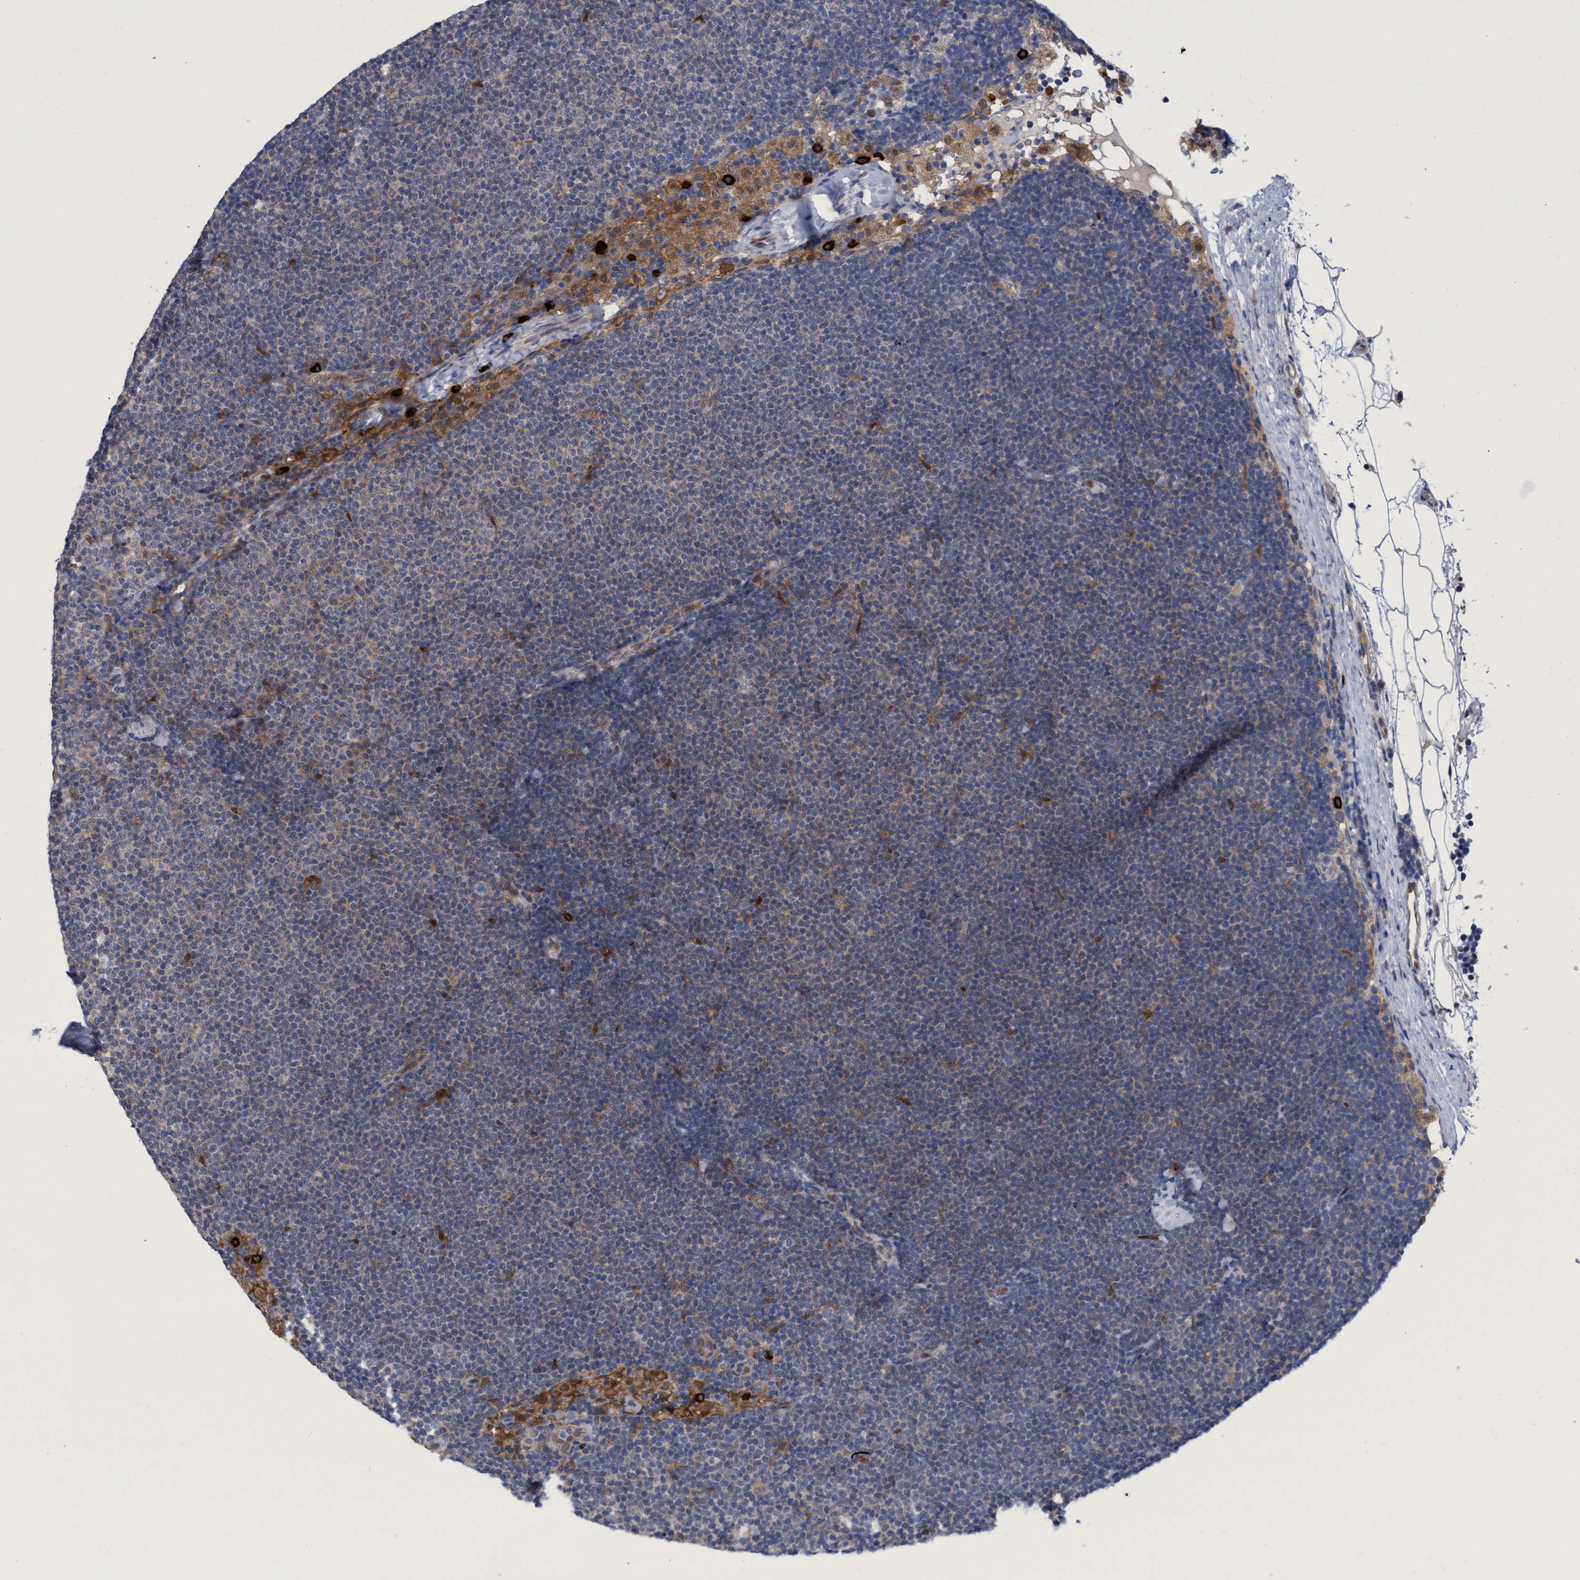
{"staining": {"intensity": "negative", "quantity": "none", "location": "none"}, "tissue": "lymphoma", "cell_type": "Tumor cells", "image_type": "cancer", "snomed": [{"axis": "morphology", "description": "Malignant lymphoma, non-Hodgkin's type, Low grade"}, {"axis": "topography", "description": "Lymph node"}], "caption": "Tumor cells are negative for protein expression in human malignant lymphoma, non-Hodgkin's type (low-grade).", "gene": "PNPO", "patient": {"sex": "female", "age": 53}}